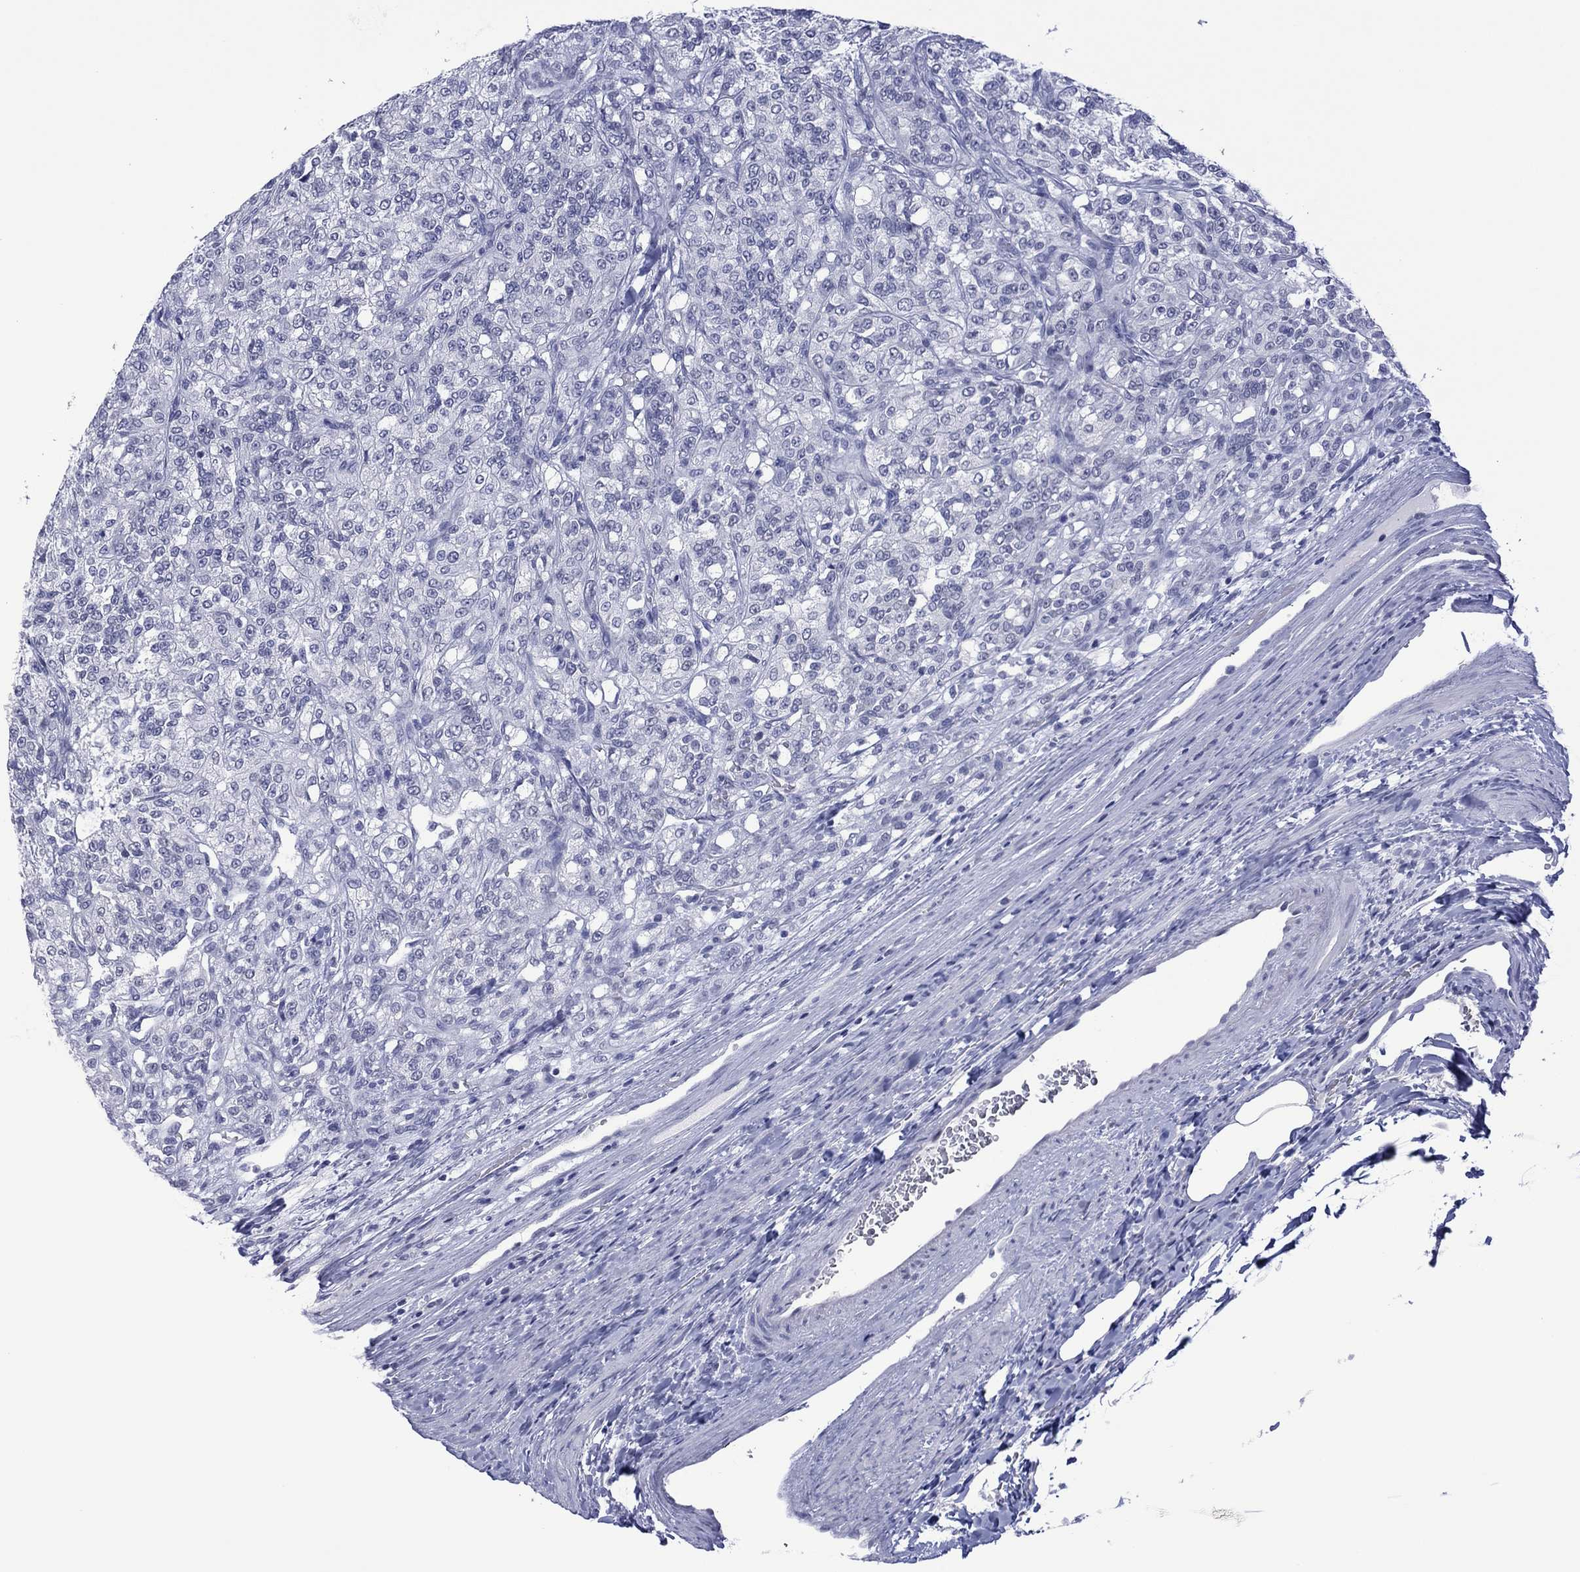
{"staining": {"intensity": "negative", "quantity": "none", "location": "none"}, "tissue": "renal cancer", "cell_type": "Tumor cells", "image_type": "cancer", "snomed": [{"axis": "morphology", "description": "Adenocarcinoma, NOS"}, {"axis": "topography", "description": "Kidney"}], "caption": "A high-resolution photomicrograph shows immunohistochemistry (IHC) staining of renal adenocarcinoma, which reveals no significant positivity in tumor cells. (DAB immunohistochemistry with hematoxylin counter stain).", "gene": "UTF1", "patient": {"sex": "female", "age": 63}}